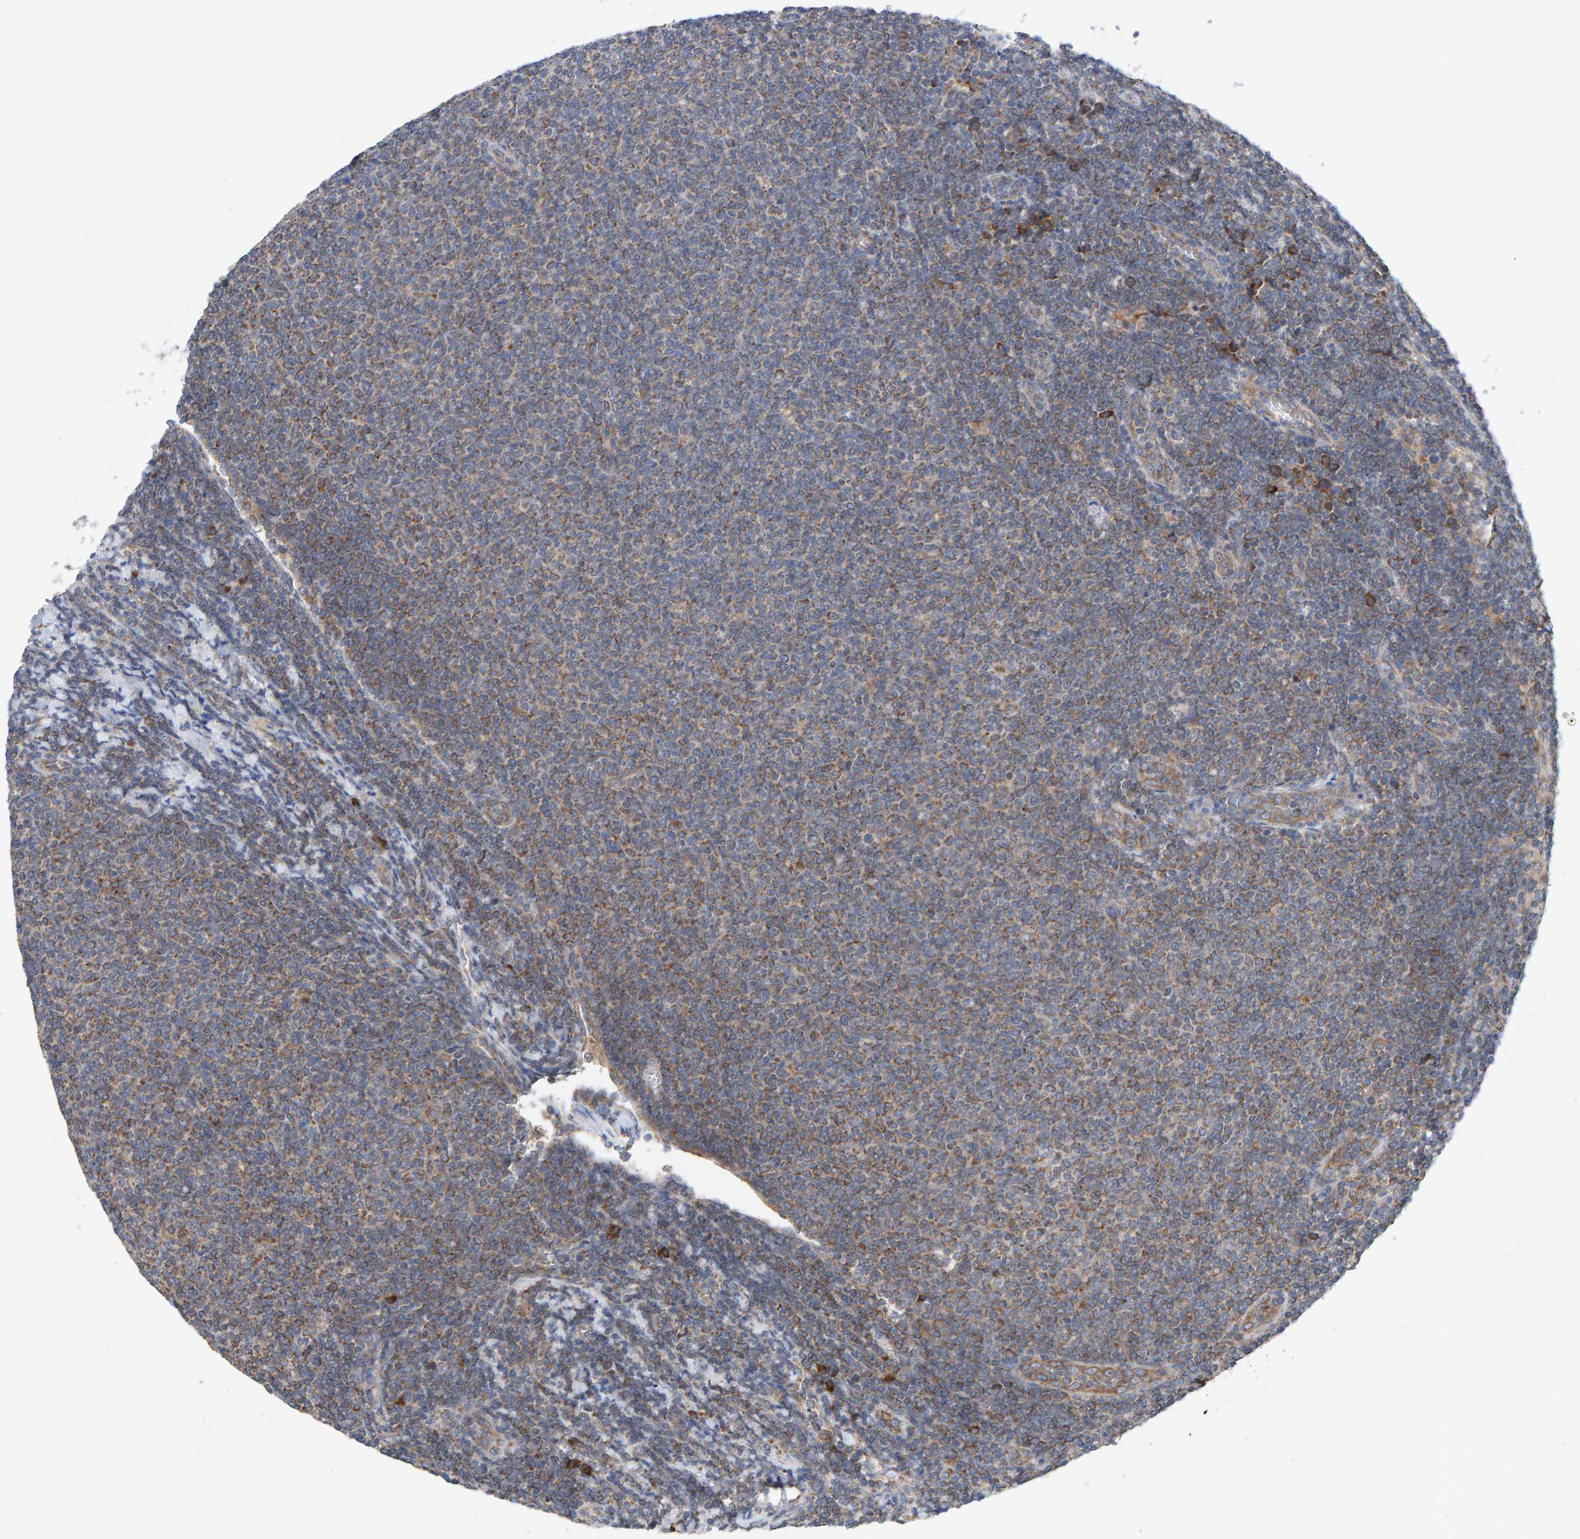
{"staining": {"intensity": "weak", "quantity": ">75%", "location": "cytoplasmic/membranous"}, "tissue": "lymphoma", "cell_type": "Tumor cells", "image_type": "cancer", "snomed": [{"axis": "morphology", "description": "Malignant lymphoma, non-Hodgkin's type, Low grade"}, {"axis": "topography", "description": "Lymph node"}], "caption": "A micrograph of human lymphoma stained for a protein reveals weak cytoplasmic/membranous brown staining in tumor cells.", "gene": "CDK5RAP3", "patient": {"sex": "male", "age": 66}}